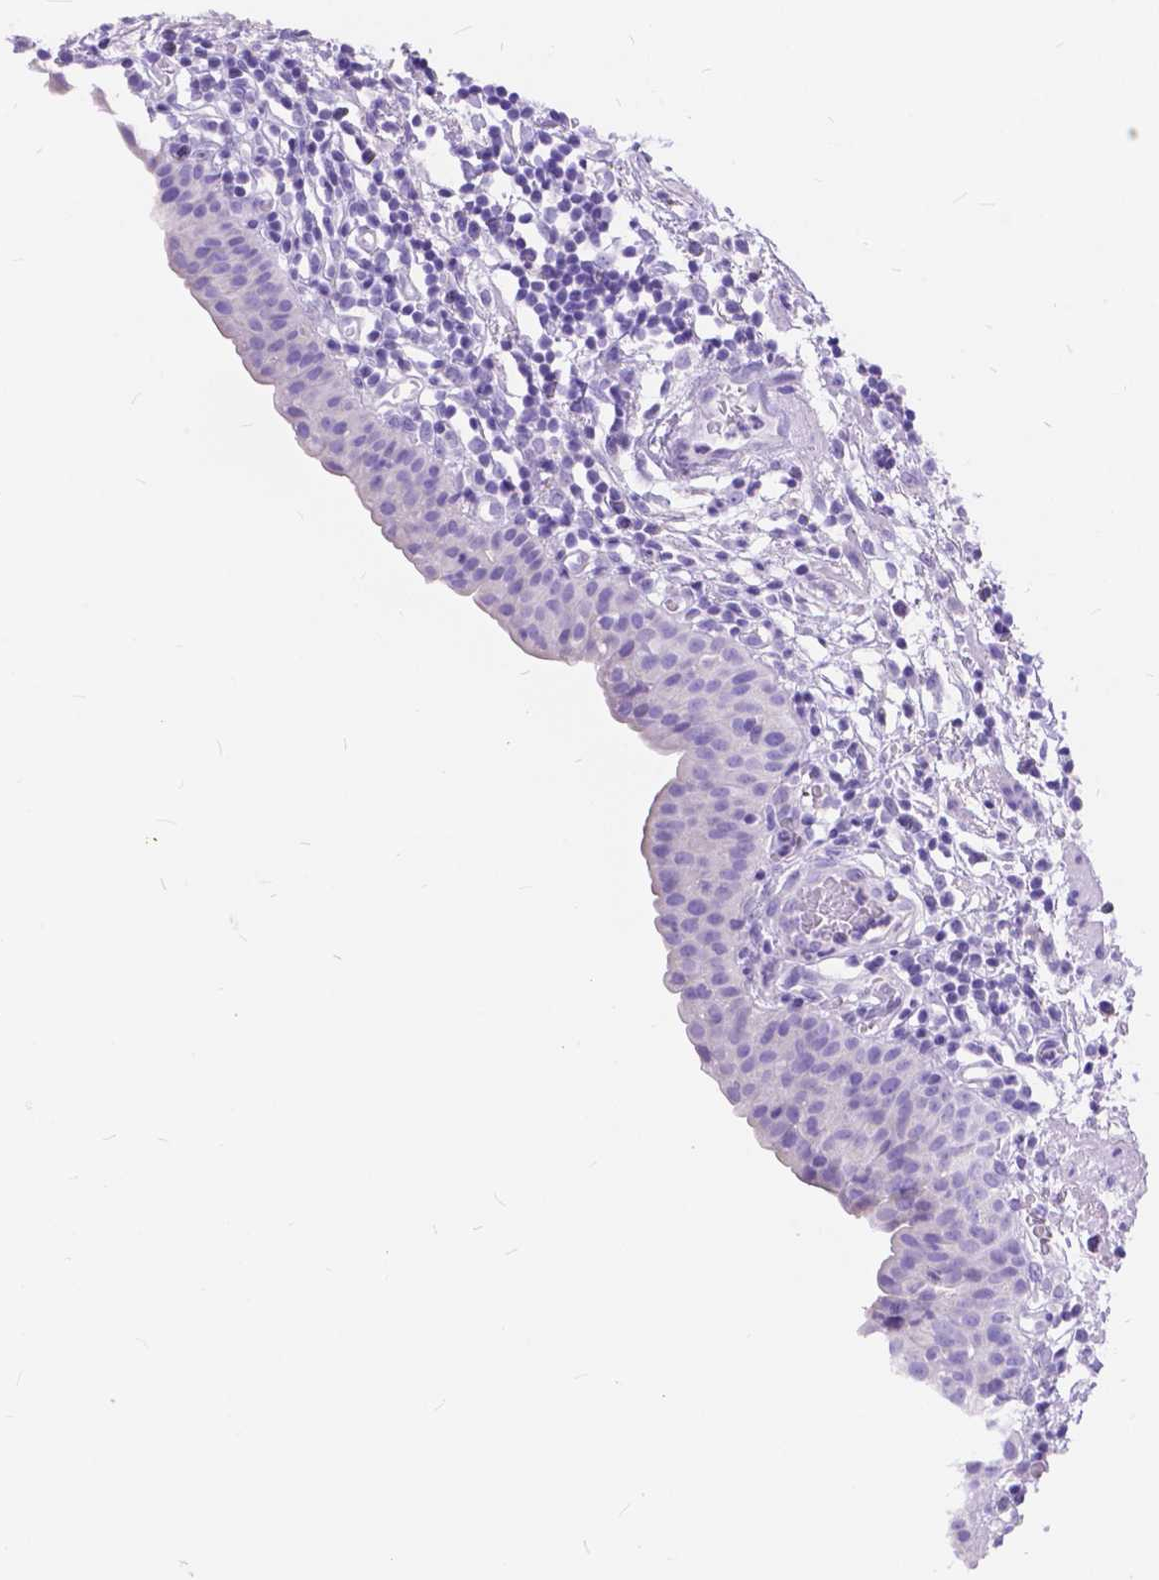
{"staining": {"intensity": "negative", "quantity": "none", "location": "none"}, "tissue": "urinary bladder", "cell_type": "Urothelial cells", "image_type": "normal", "snomed": [{"axis": "morphology", "description": "Normal tissue, NOS"}, {"axis": "morphology", "description": "Inflammation, NOS"}, {"axis": "topography", "description": "Urinary bladder"}], "caption": "Immunohistochemical staining of benign human urinary bladder displays no significant expression in urothelial cells. Brightfield microscopy of immunohistochemistry stained with DAB (3,3'-diaminobenzidine) (brown) and hematoxylin (blue), captured at high magnification.", "gene": "FOXL2", "patient": {"sex": "male", "age": 57}}